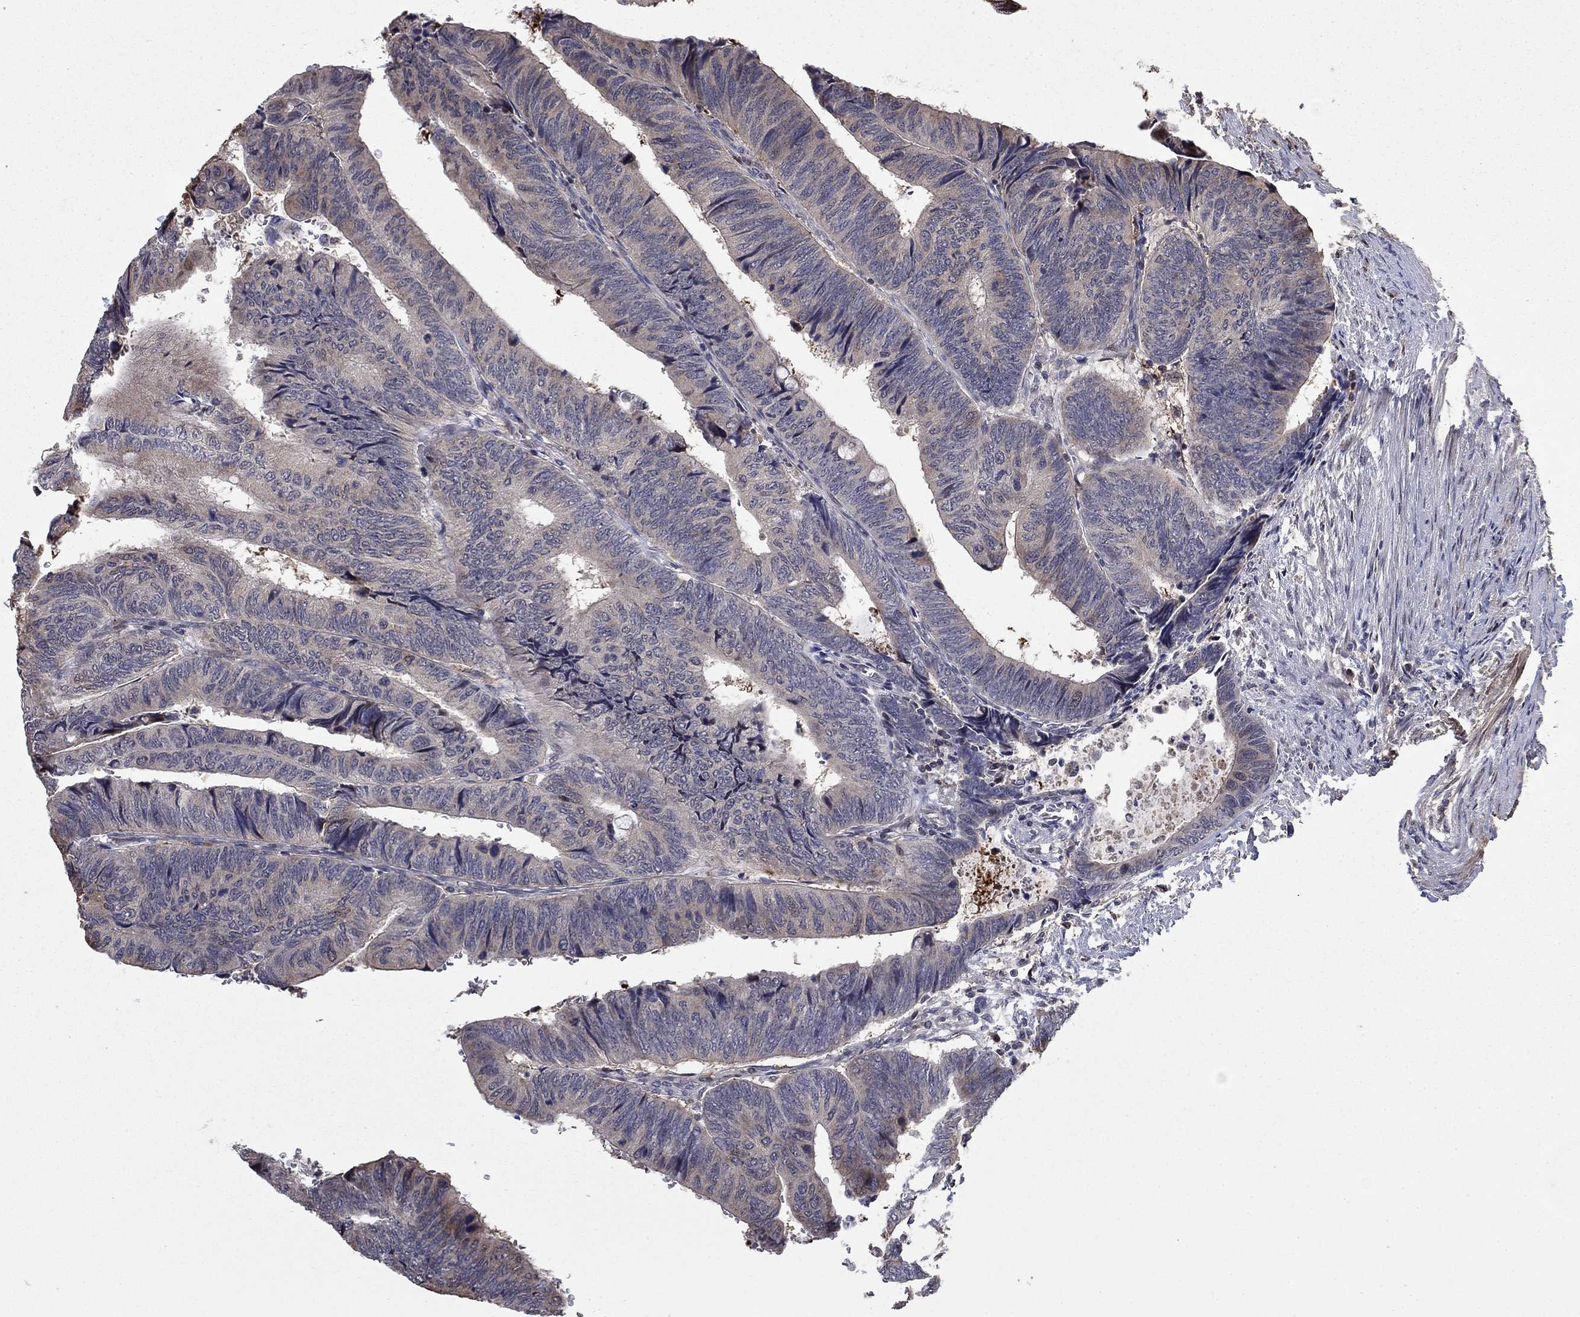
{"staining": {"intensity": "negative", "quantity": "none", "location": "none"}, "tissue": "colorectal cancer", "cell_type": "Tumor cells", "image_type": "cancer", "snomed": [{"axis": "morphology", "description": "Normal tissue, NOS"}, {"axis": "morphology", "description": "Adenocarcinoma, NOS"}, {"axis": "topography", "description": "Rectum"}, {"axis": "topography", "description": "Peripheral nerve tissue"}], "caption": "An IHC histopathology image of colorectal adenocarcinoma is shown. There is no staining in tumor cells of colorectal adenocarcinoma.", "gene": "LPCAT4", "patient": {"sex": "male", "age": 92}}